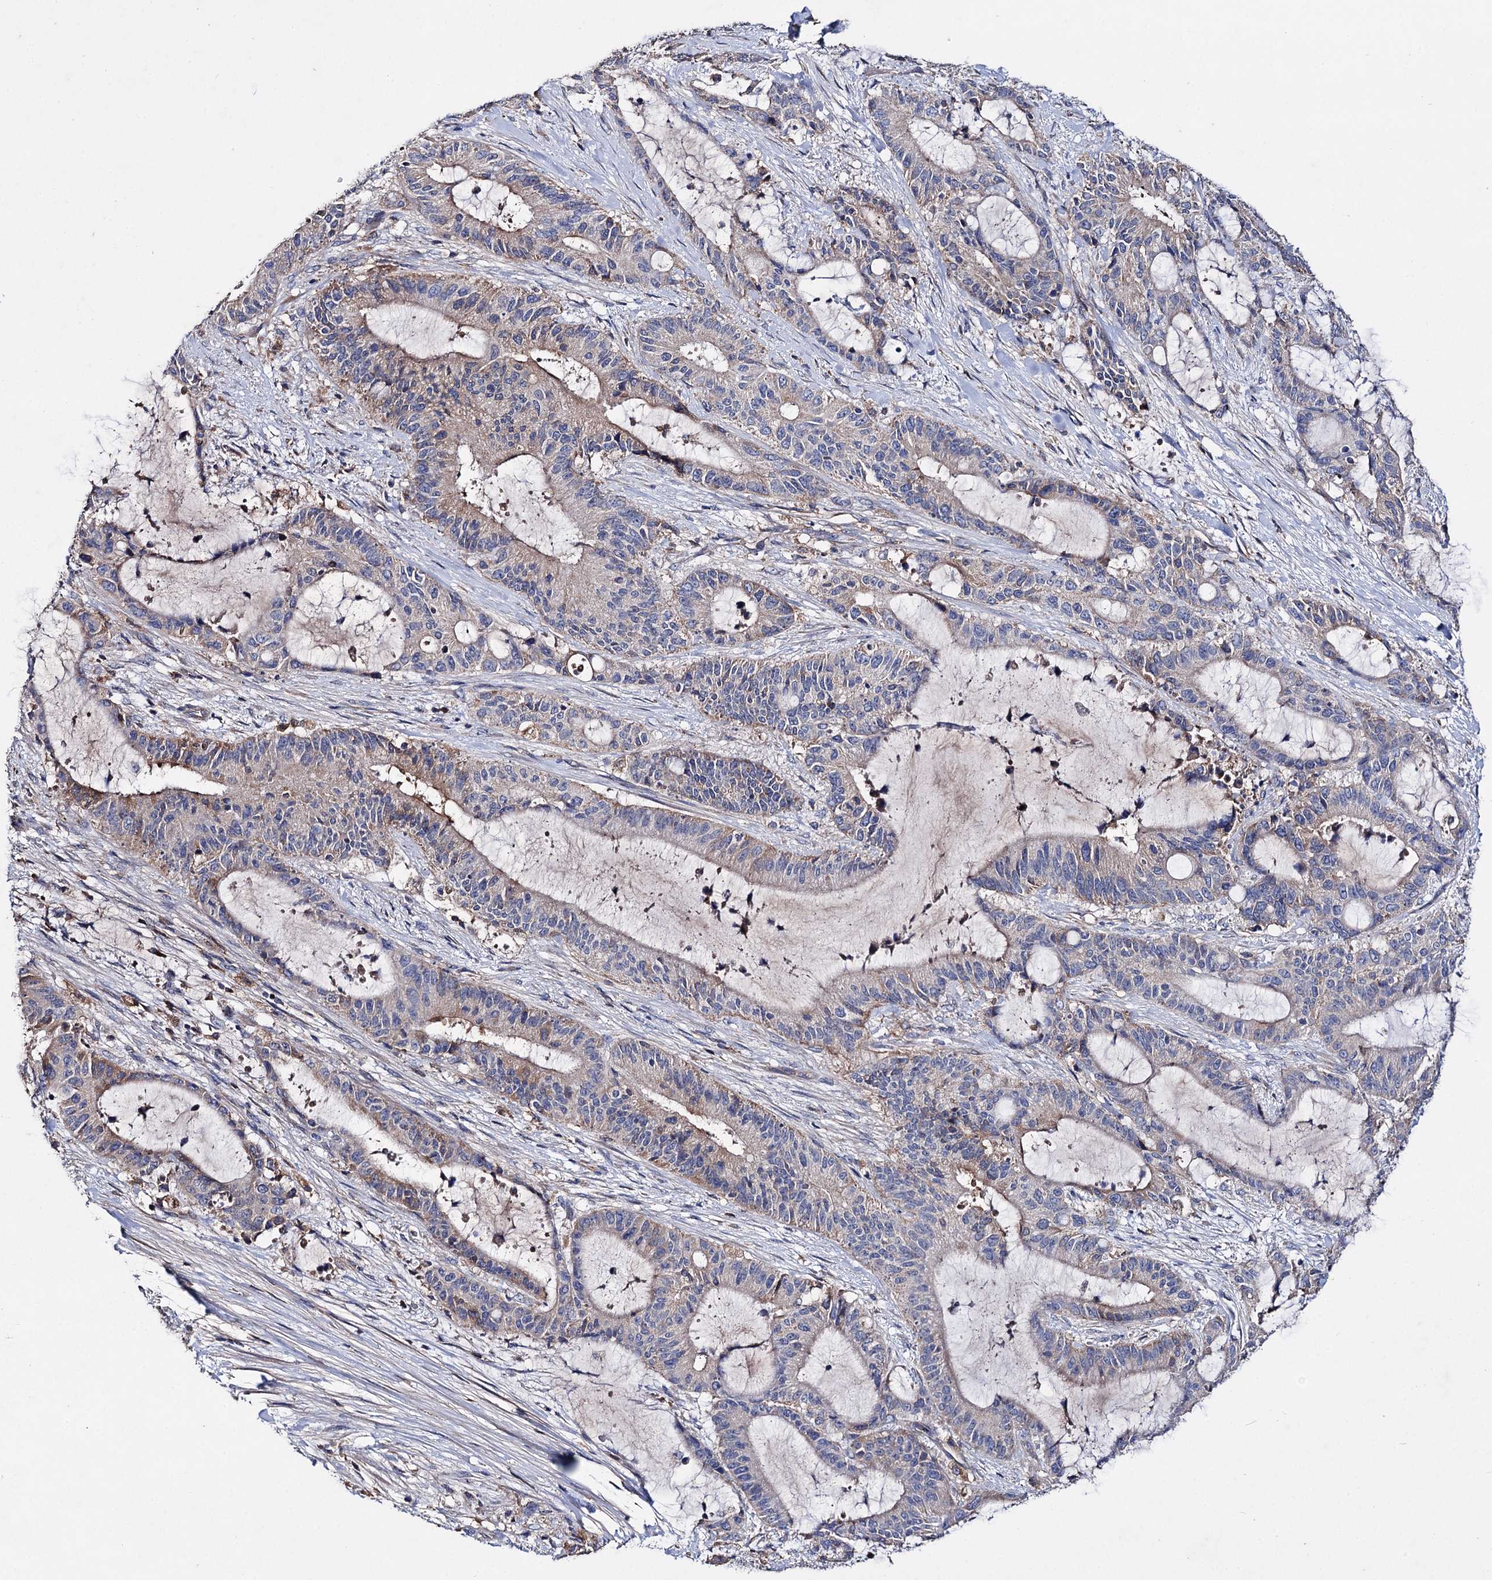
{"staining": {"intensity": "weak", "quantity": "<25%", "location": "cytoplasmic/membranous"}, "tissue": "liver cancer", "cell_type": "Tumor cells", "image_type": "cancer", "snomed": [{"axis": "morphology", "description": "Normal tissue, NOS"}, {"axis": "morphology", "description": "Cholangiocarcinoma"}, {"axis": "topography", "description": "Liver"}, {"axis": "topography", "description": "Peripheral nerve tissue"}], "caption": "DAB immunohistochemical staining of liver cholangiocarcinoma shows no significant positivity in tumor cells.", "gene": "CLPB", "patient": {"sex": "female", "age": 73}}